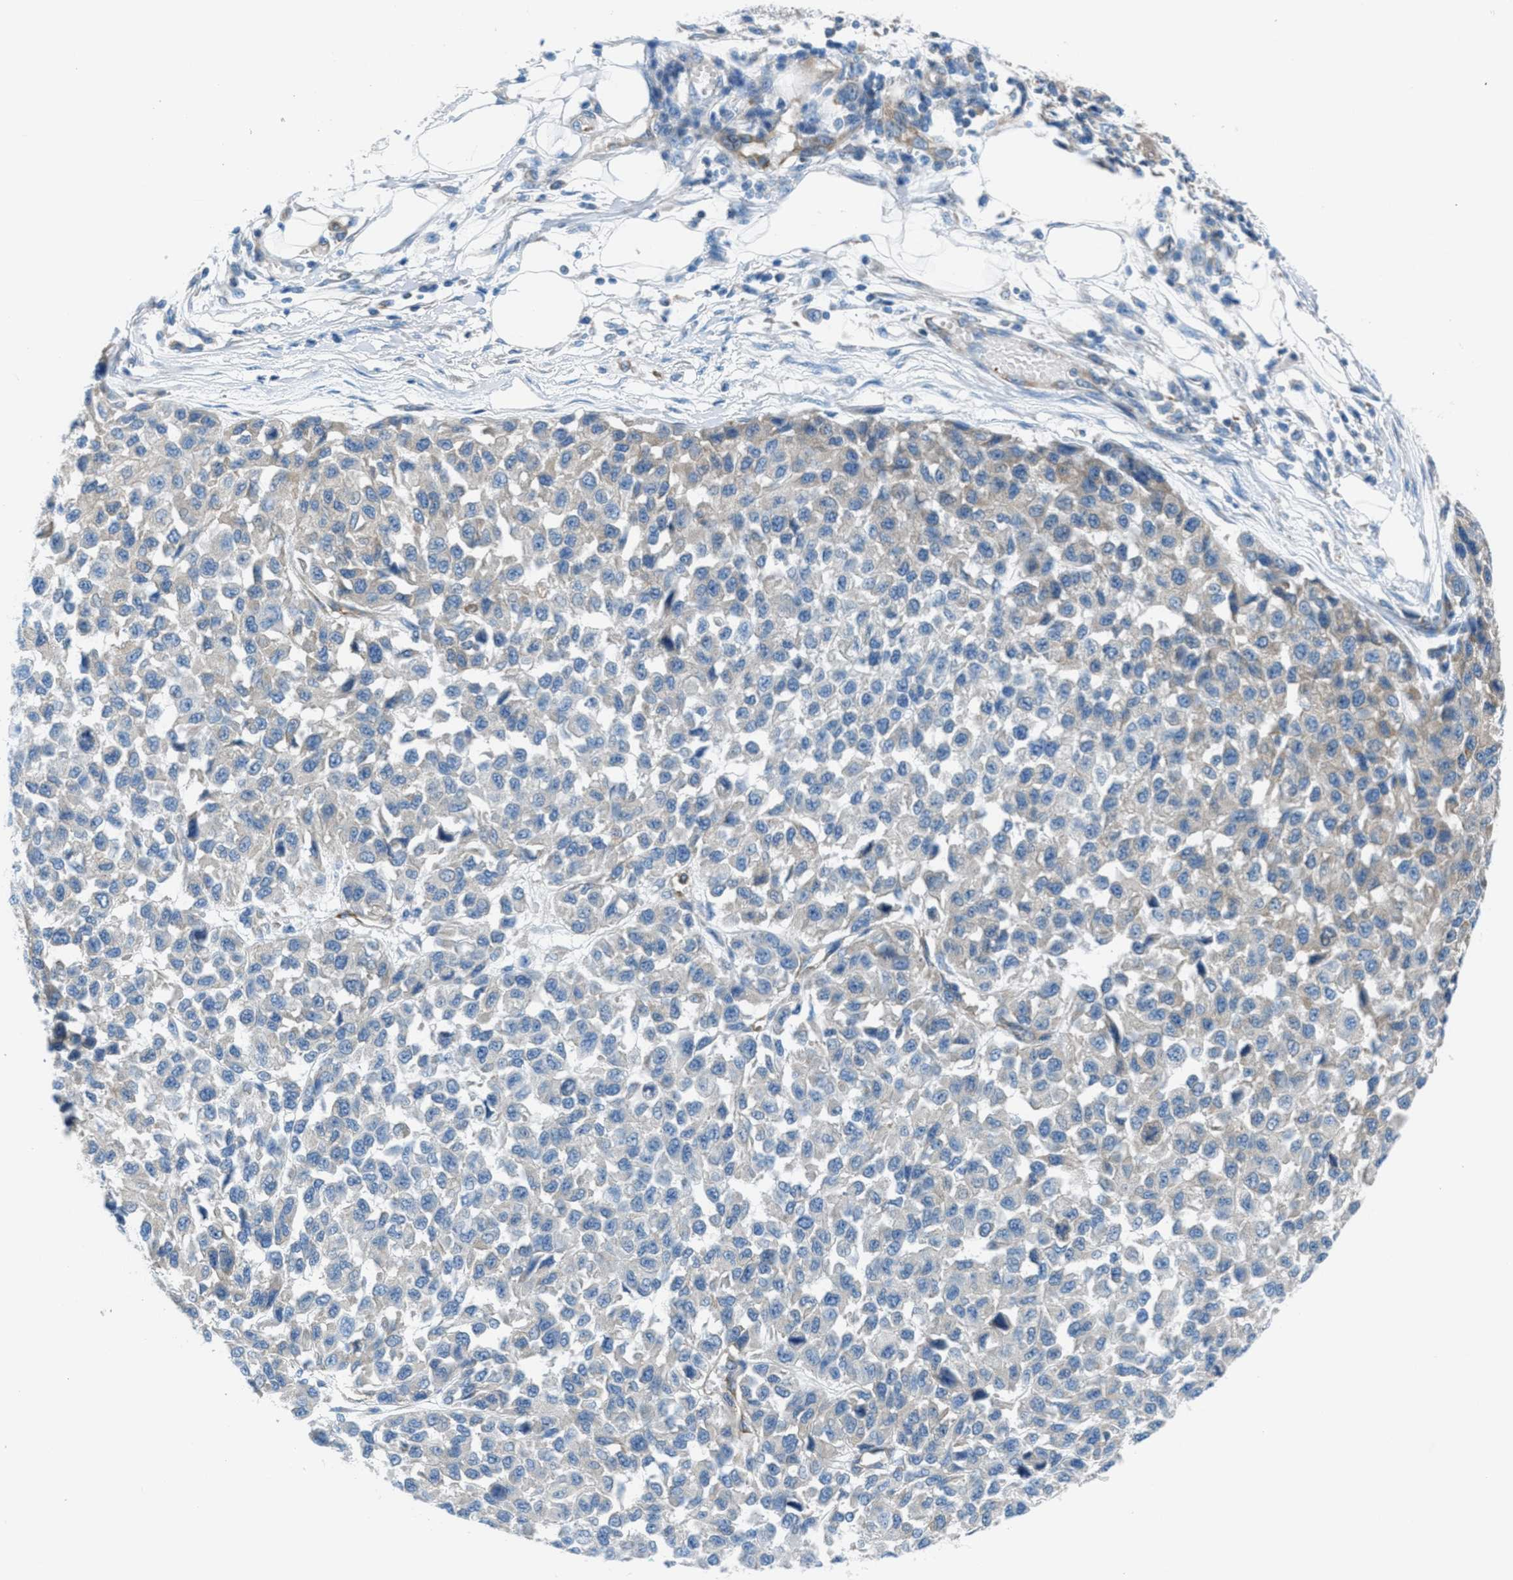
{"staining": {"intensity": "weak", "quantity": "<25%", "location": "cytoplasmic/membranous"}, "tissue": "melanoma", "cell_type": "Tumor cells", "image_type": "cancer", "snomed": [{"axis": "morphology", "description": "Malignant melanoma, NOS"}, {"axis": "topography", "description": "Skin"}], "caption": "The immunohistochemistry (IHC) image has no significant positivity in tumor cells of melanoma tissue. (Immunohistochemistry, brightfield microscopy, high magnification).", "gene": "MAPRE2", "patient": {"sex": "male", "age": 62}}